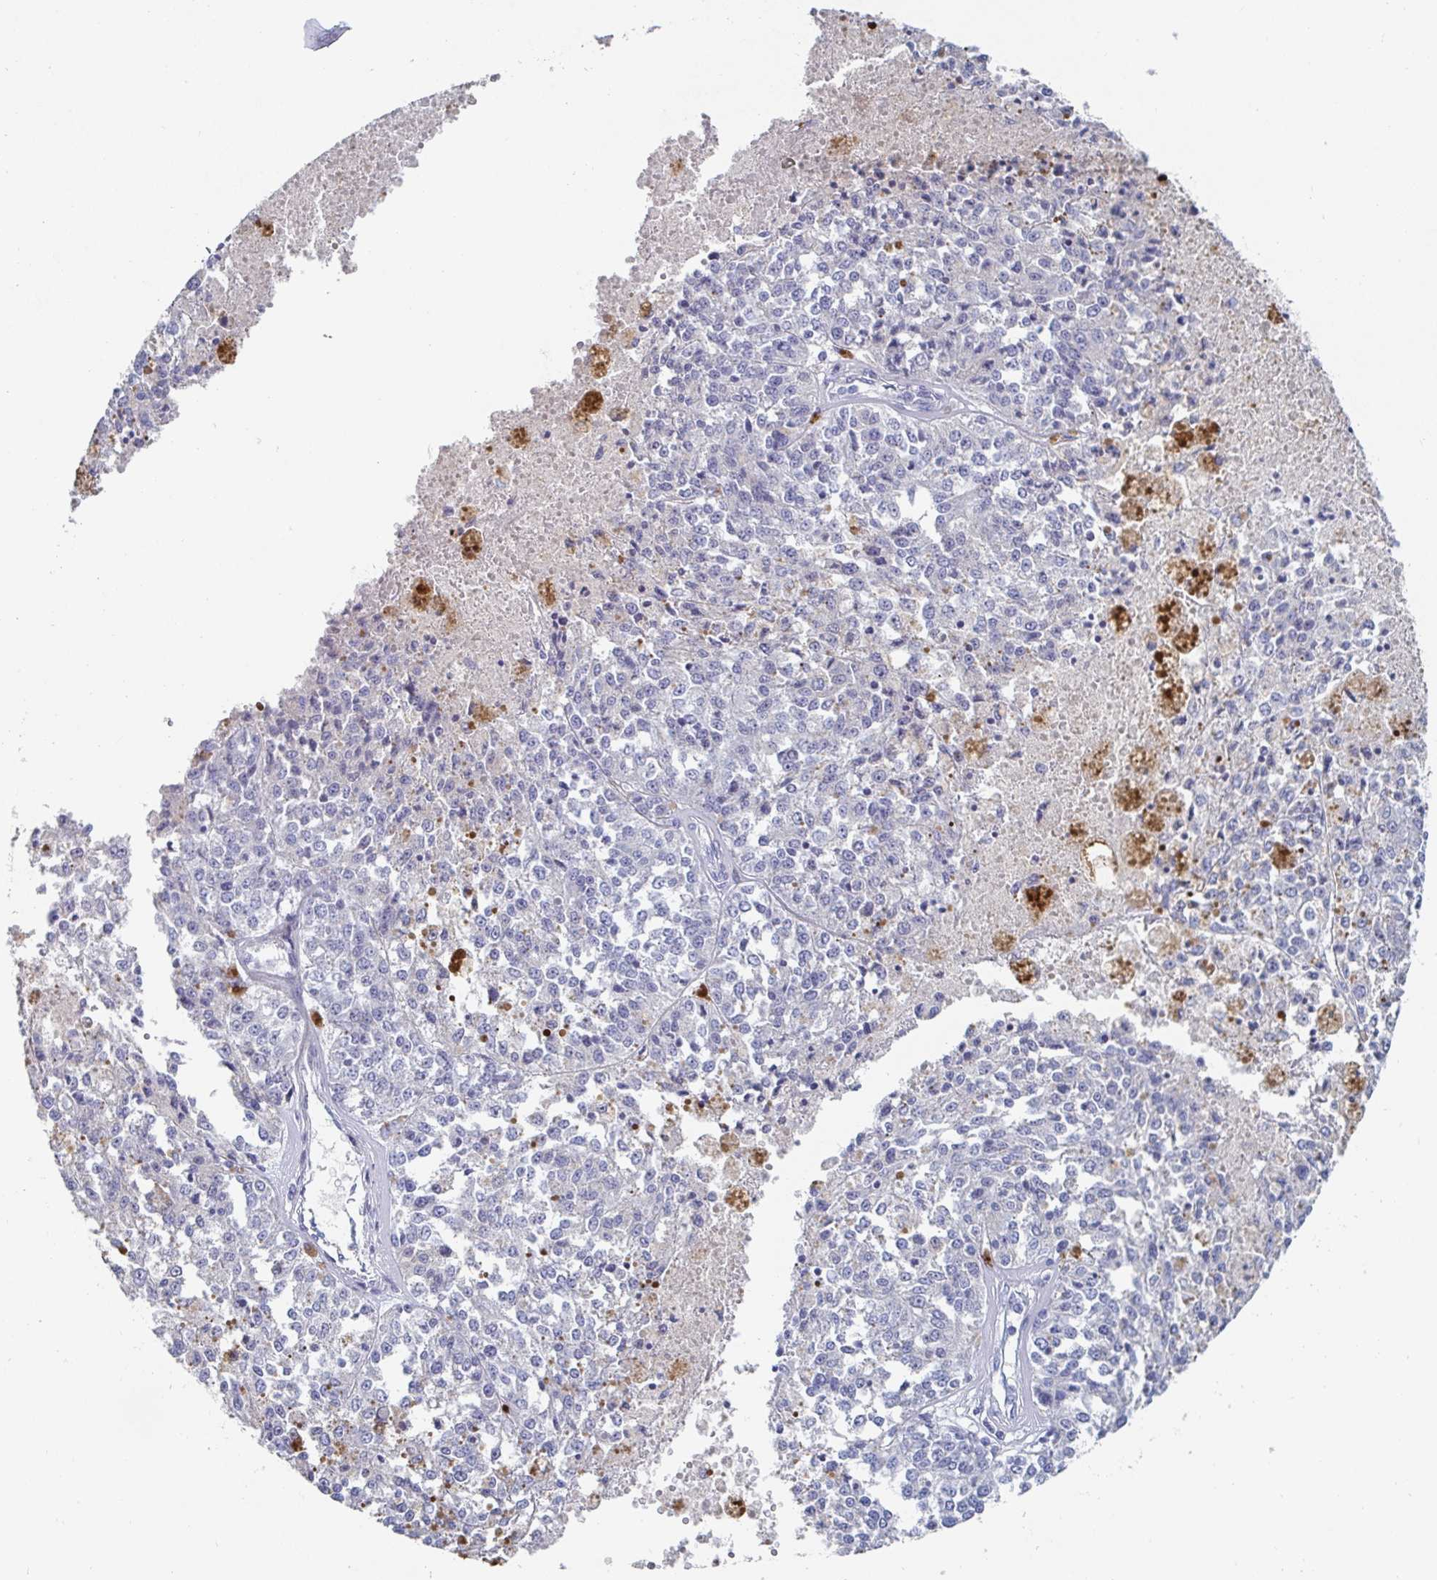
{"staining": {"intensity": "negative", "quantity": "none", "location": "none"}, "tissue": "melanoma", "cell_type": "Tumor cells", "image_type": "cancer", "snomed": [{"axis": "morphology", "description": "Malignant melanoma, Metastatic site"}, {"axis": "topography", "description": "Lymph node"}], "caption": "This histopathology image is of melanoma stained with immunohistochemistry (IHC) to label a protein in brown with the nuclei are counter-stained blue. There is no staining in tumor cells. The staining was performed using DAB (3,3'-diaminobenzidine) to visualize the protein expression in brown, while the nuclei were stained in blue with hematoxylin (Magnification: 20x).", "gene": "ZNF430", "patient": {"sex": "female", "age": 64}}